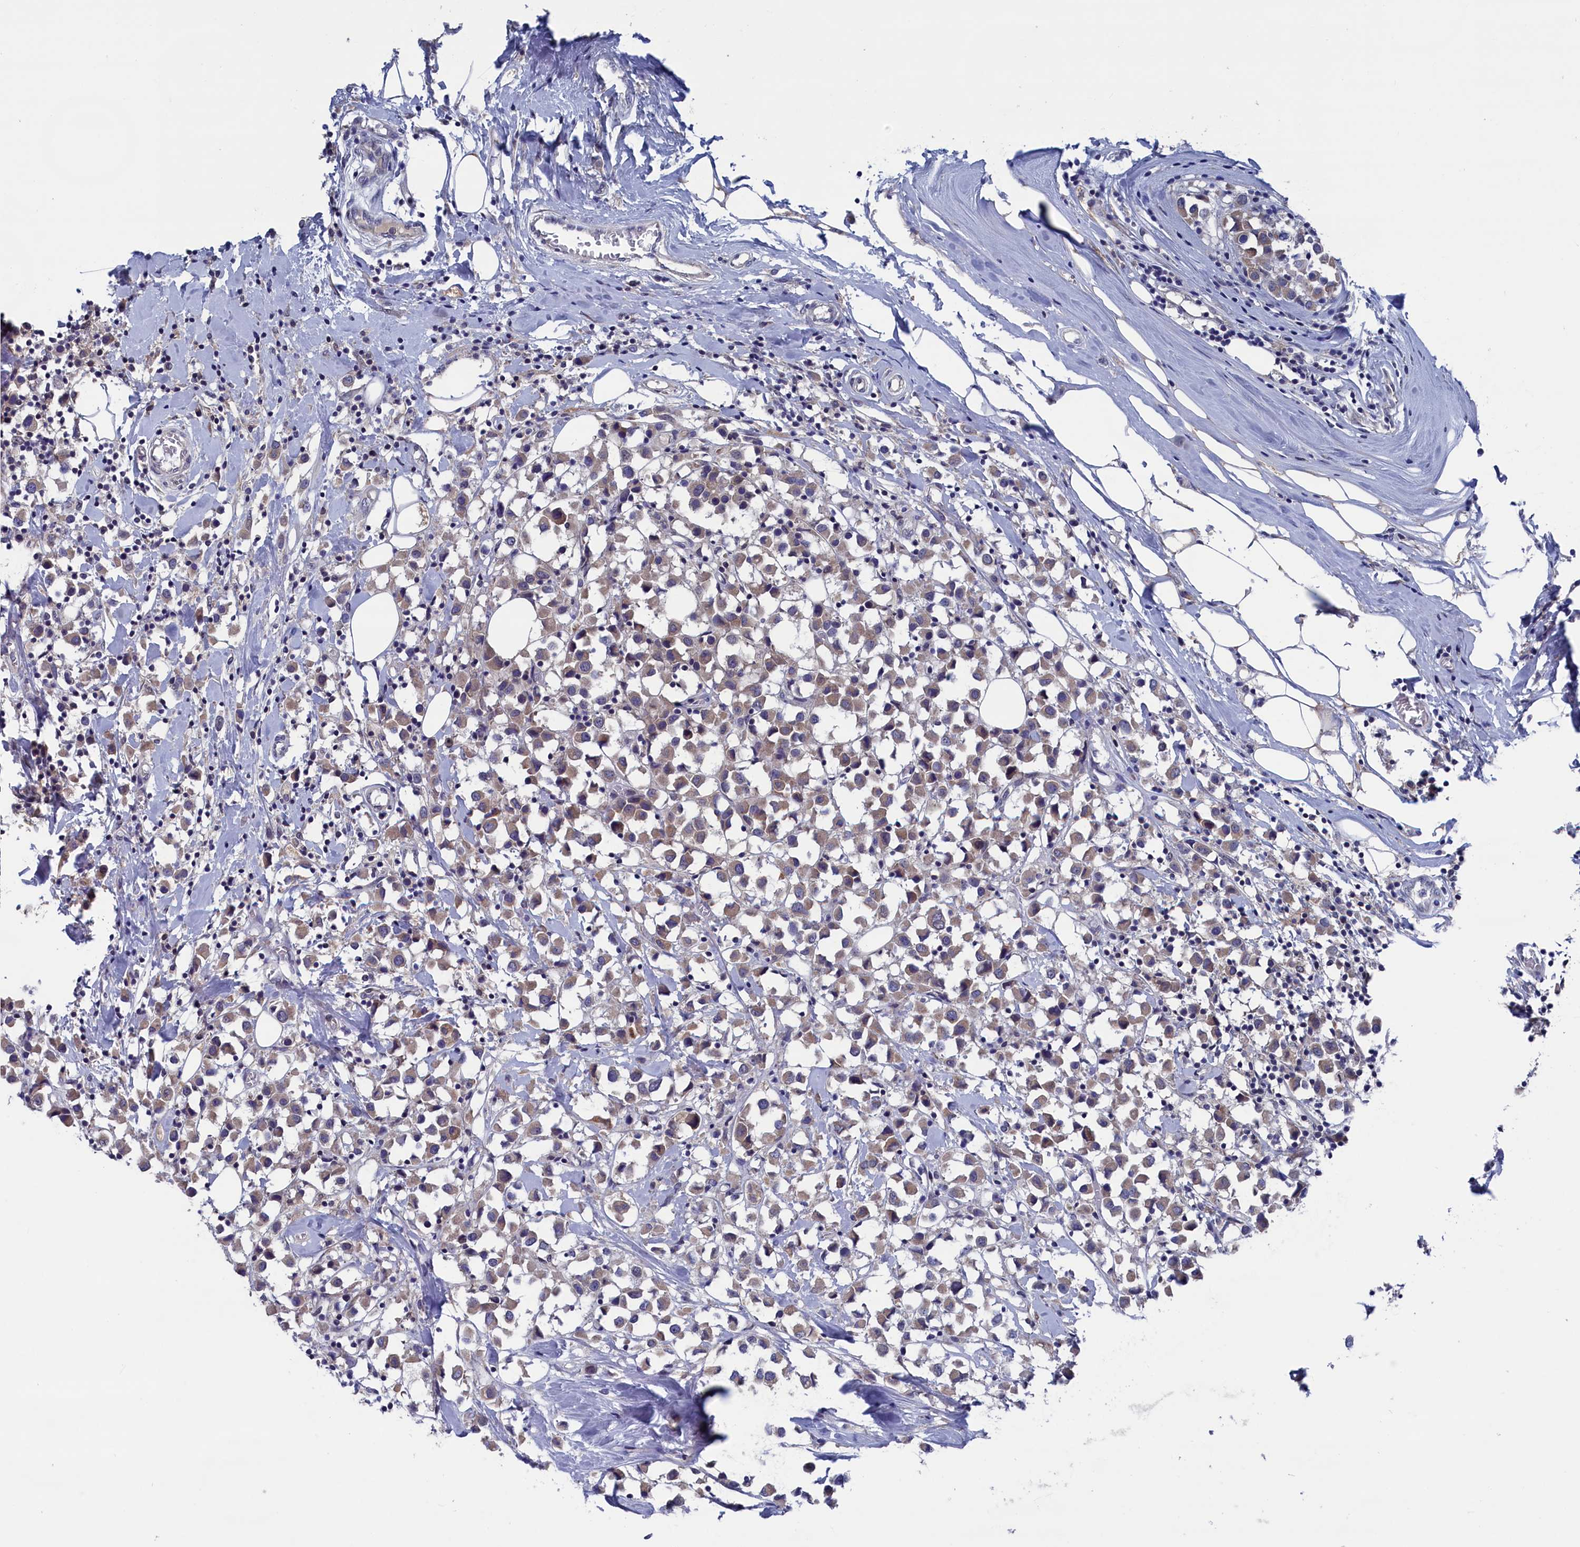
{"staining": {"intensity": "weak", "quantity": "25%-75%", "location": "cytoplasmic/membranous"}, "tissue": "breast cancer", "cell_type": "Tumor cells", "image_type": "cancer", "snomed": [{"axis": "morphology", "description": "Duct carcinoma"}, {"axis": "topography", "description": "Breast"}], "caption": "Protein analysis of breast infiltrating ductal carcinoma tissue demonstrates weak cytoplasmic/membranous expression in about 25%-75% of tumor cells.", "gene": "SPATA13", "patient": {"sex": "female", "age": 61}}